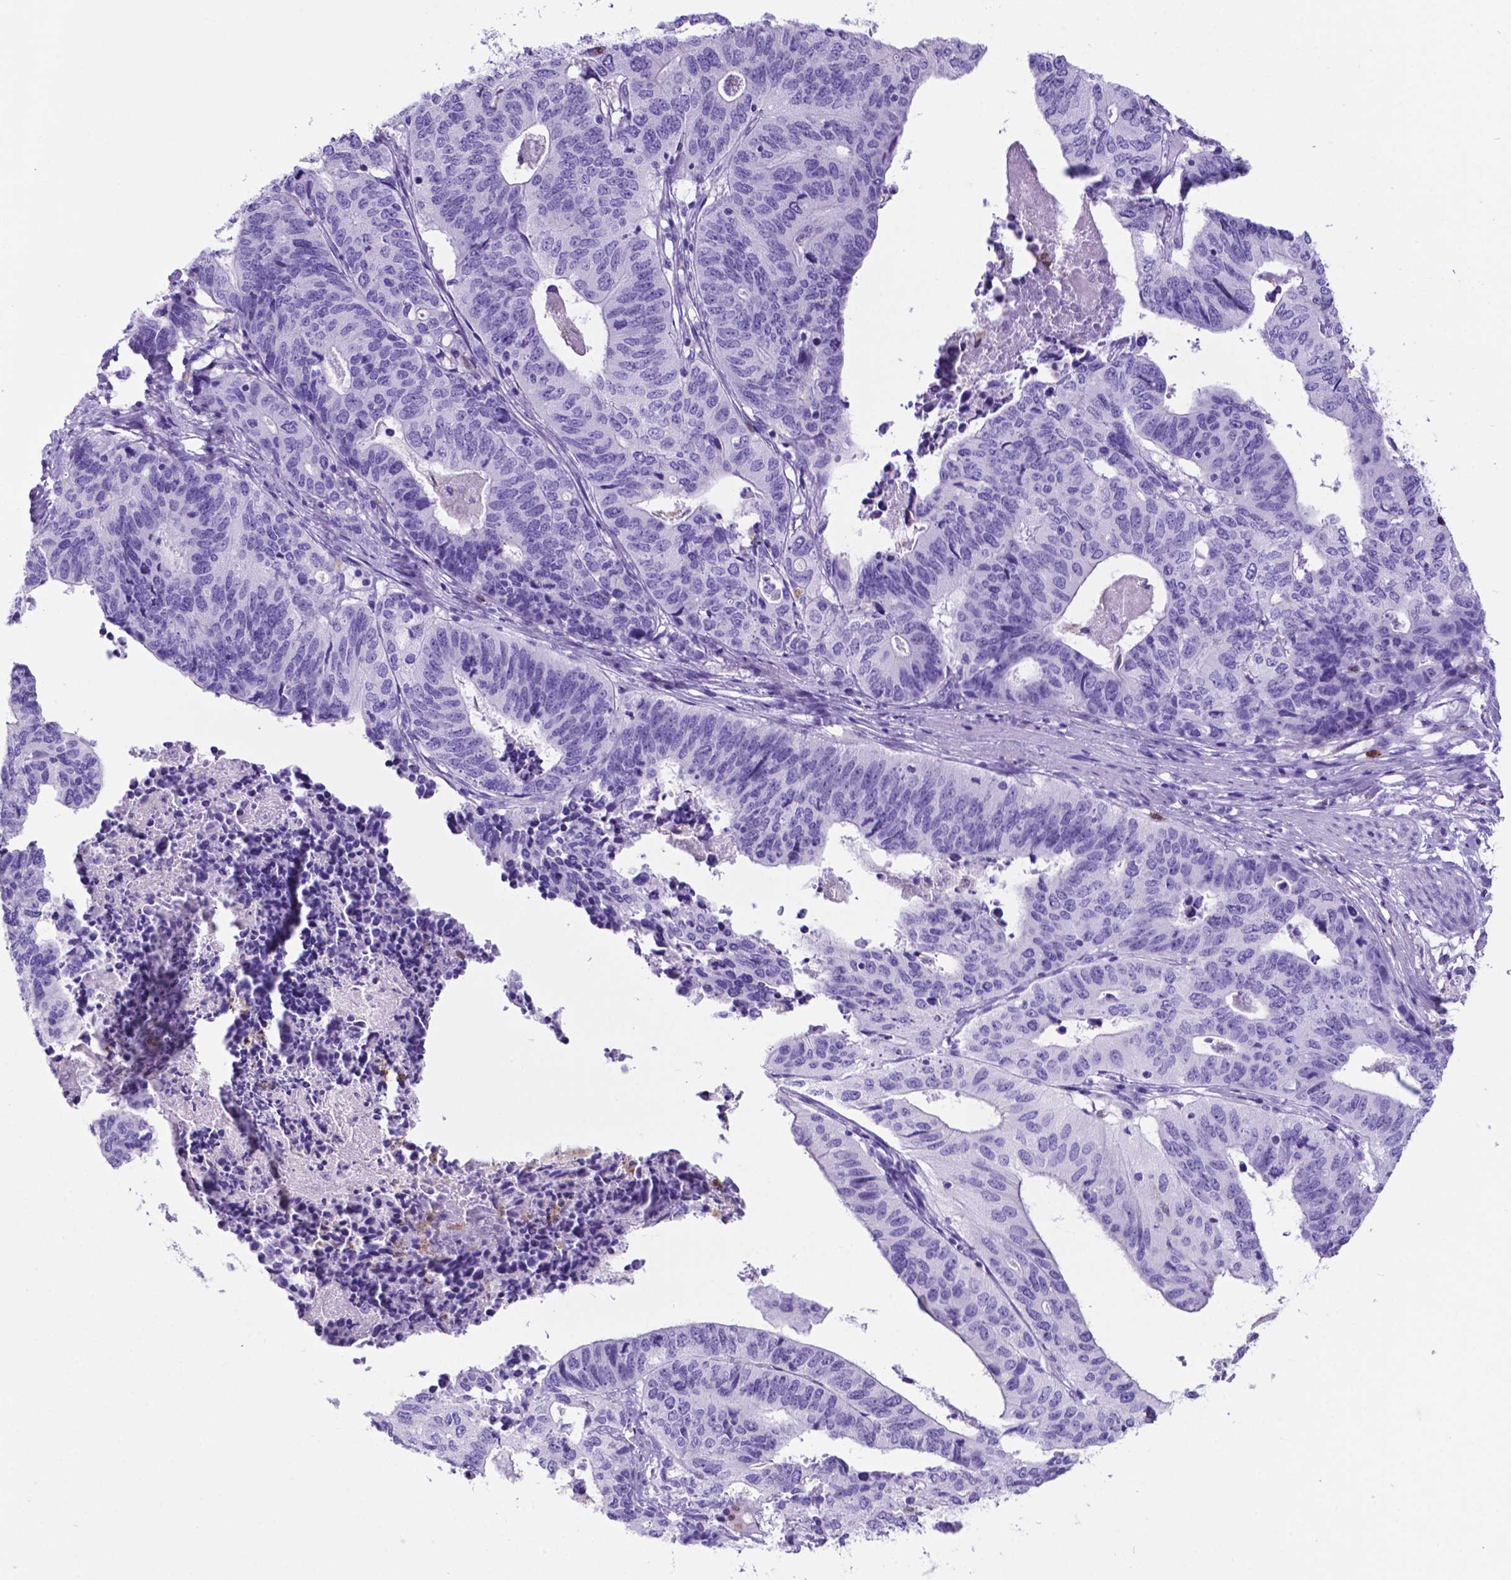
{"staining": {"intensity": "negative", "quantity": "none", "location": "none"}, "tissue": "stomach cancer", "cell_type": "Tumor cells", "image_type": "cancer", "snomed": [{"axis": "morphology", "description": "Adenocarcinoma, NOS"}, {"axis": "topography", "description": "Stomach, upper"}], "caption": "The image shows no significant expression in tumor cells of stomach cancer.", "gene": "LZTR1", "patient": {"sex": "female", "age": 67}}